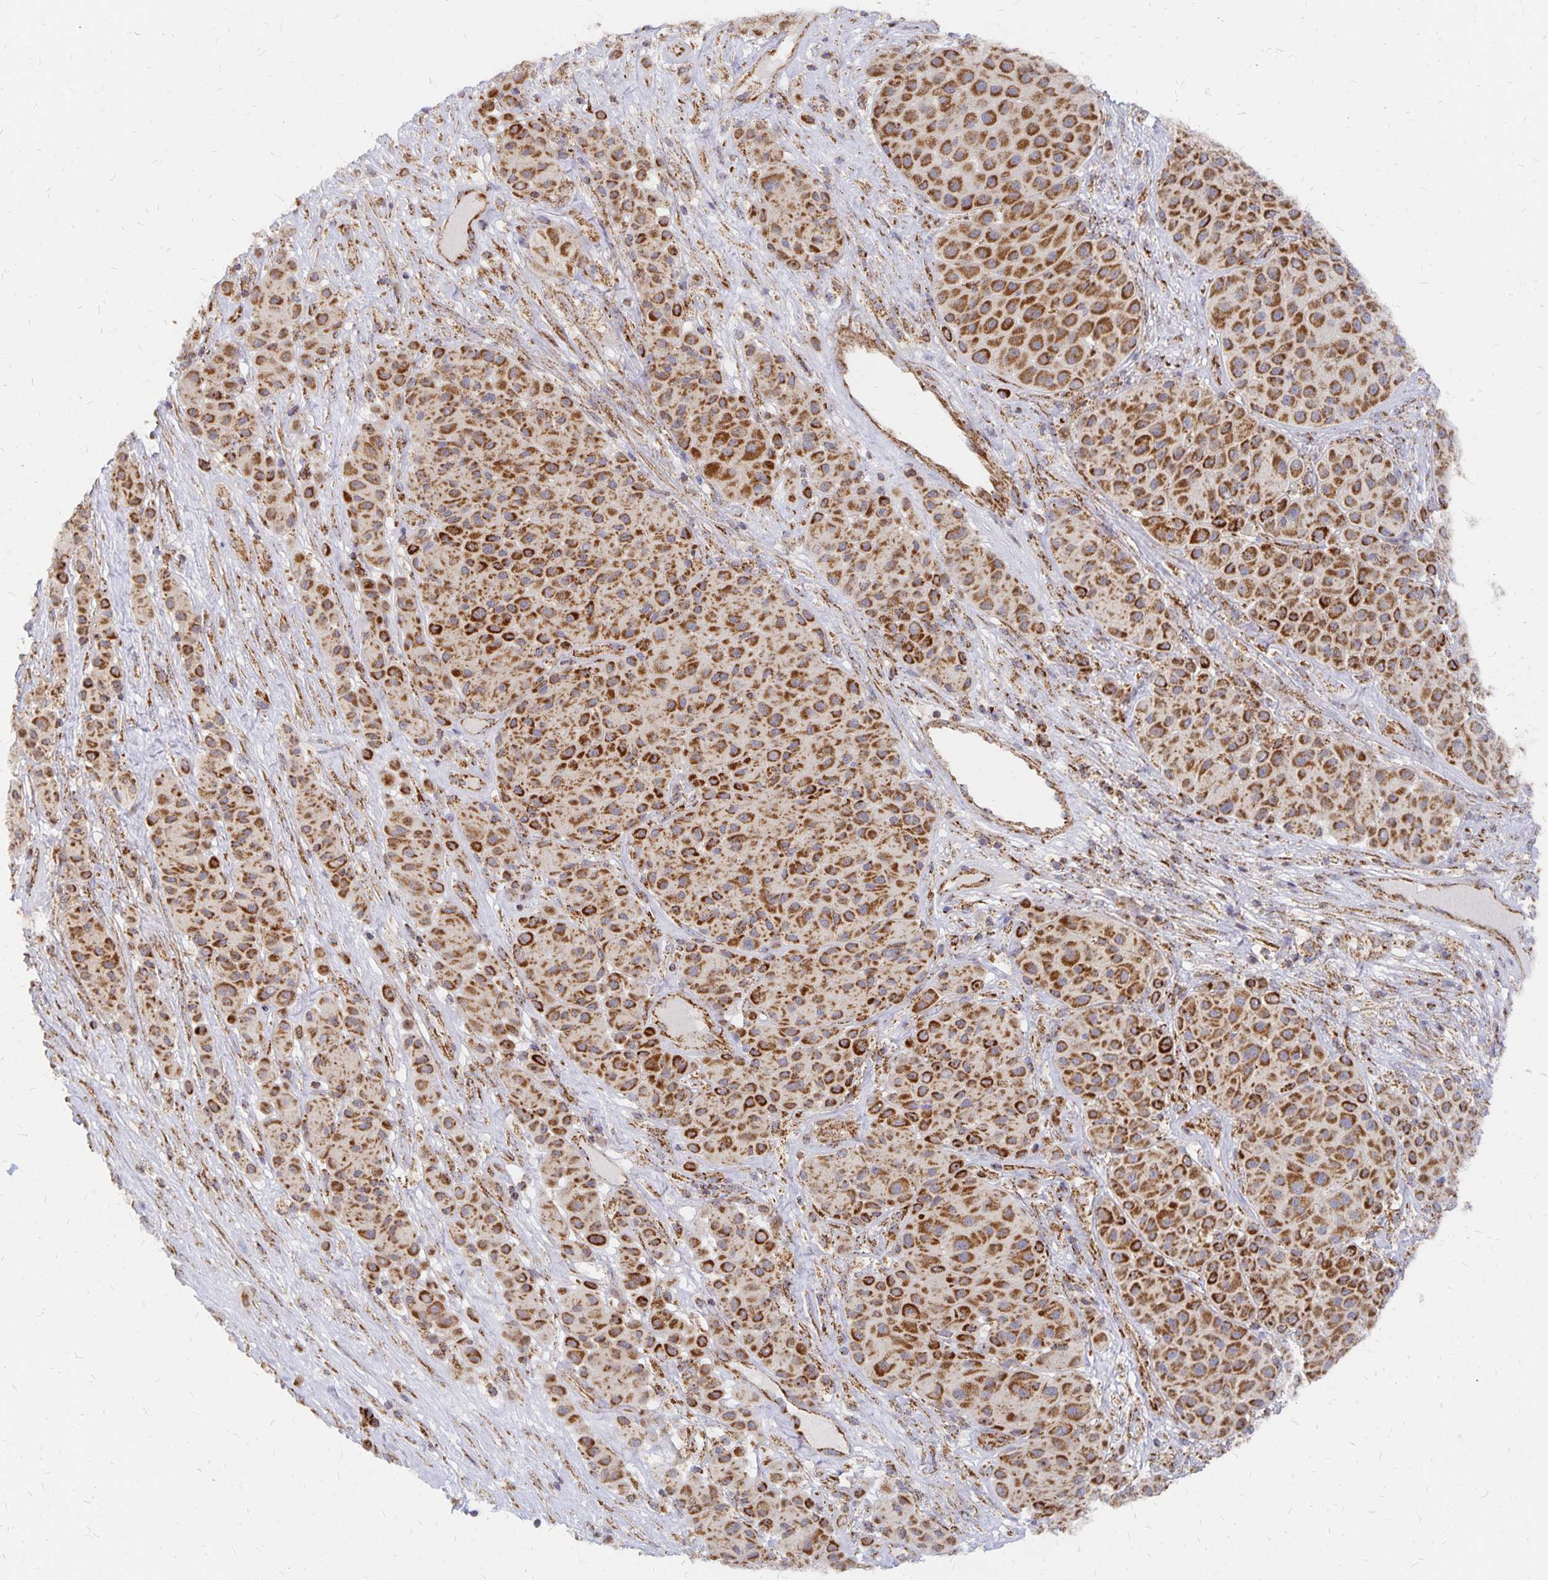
{"staining": {"intensity": "strong", "quantity": ">75%", "location": "cytoplasmic/membranous"}, "tissue": "melanoma", "cell_type": "Tumor cells", "image_type": "cancer", "snomed": [{"axis": "morphology", "description": "Malignant melanoma, Metastatic site"}, {"axis": "topography", "description": "Smooth muscle"}], "caption": "DAB (3,3'-diaminobenzidine) immunohistochemical staining of human melanoma shows strong cytoplasmic/membranous protein expression in about >75% of tumor cells. (DAB = brown stain, brightfield microscopy at high magnification).", "gene": "STOML2", "patient": {"sex": "male", "age": 41}}